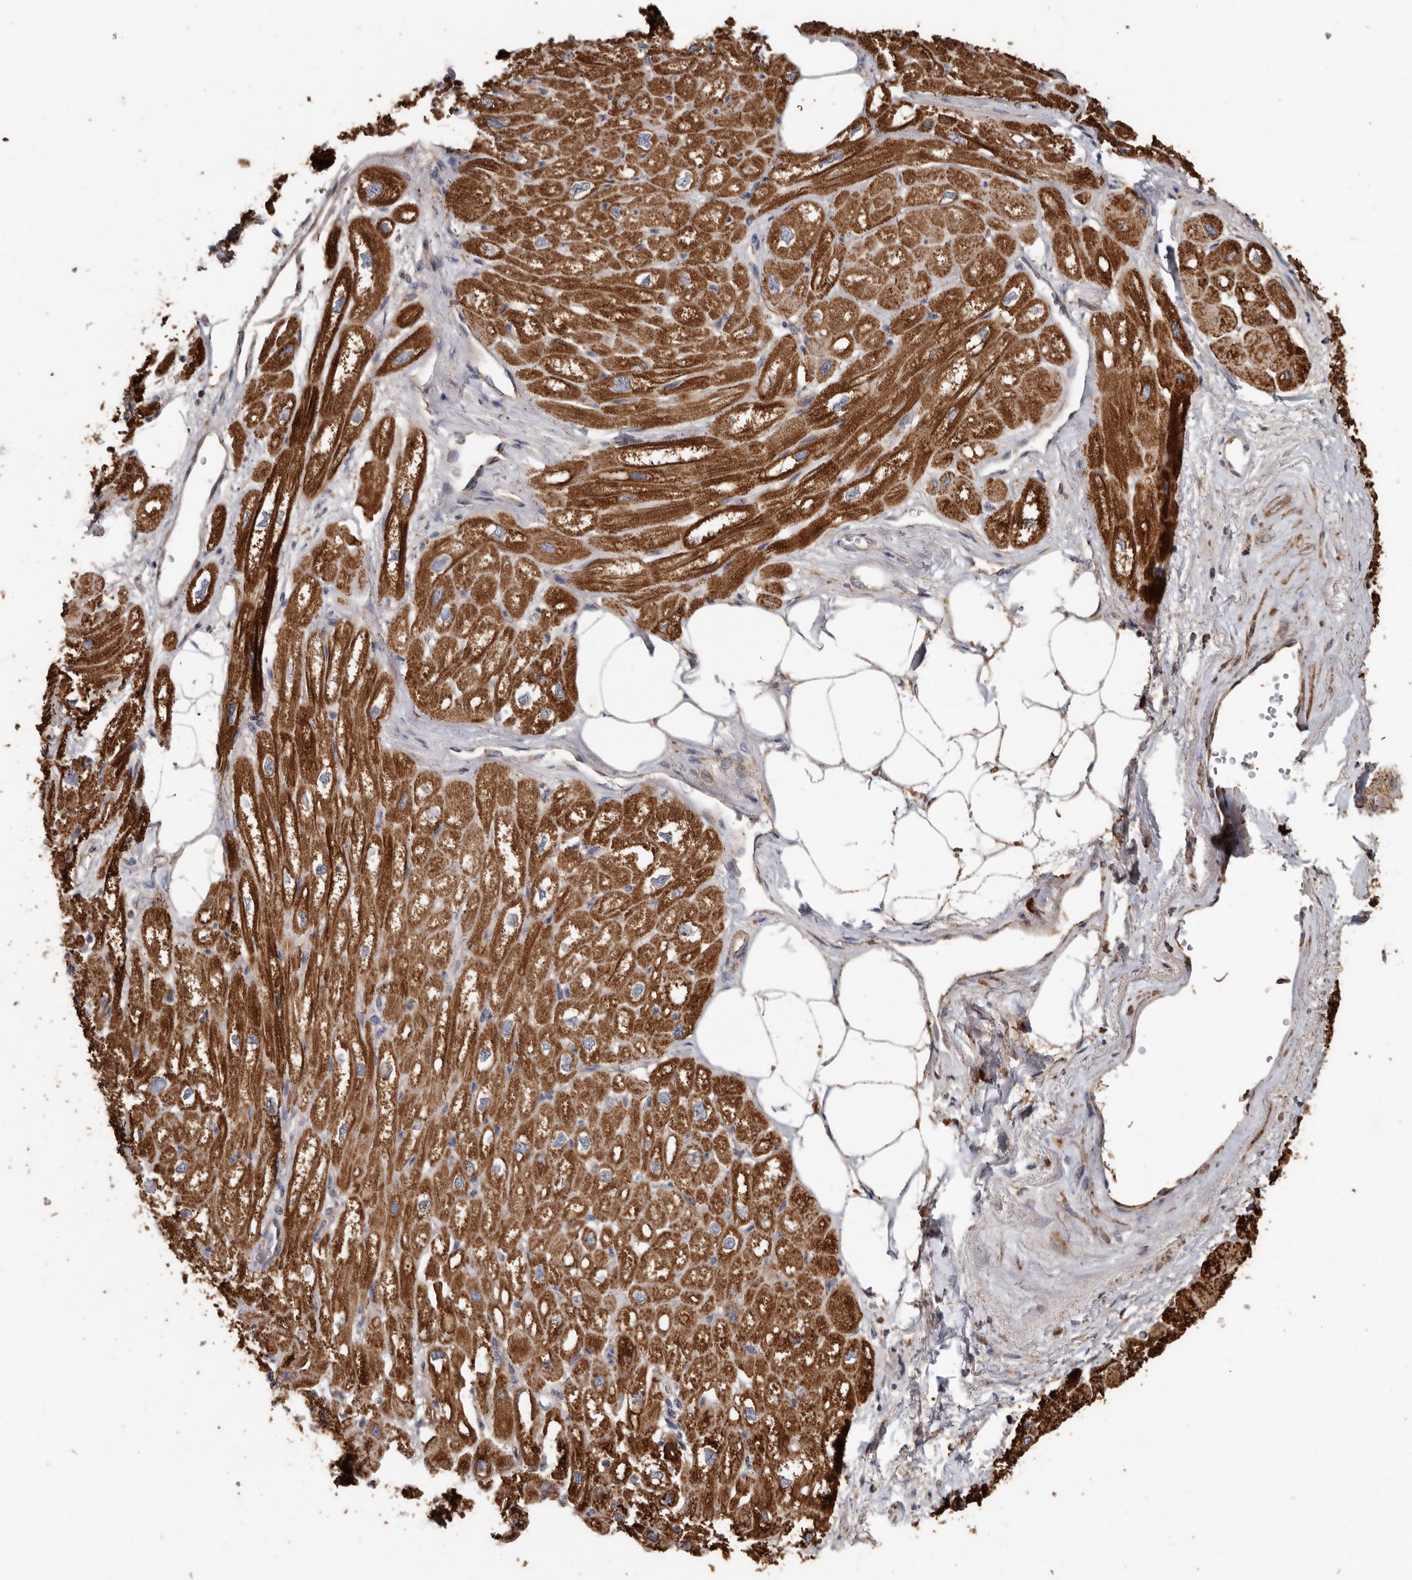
{"staining": {"intensity": "strong", "quantity": ">75%", "location": "cytoplasmic/membranous"}, "tissue": "heart muscle", "cell_type": "Cardiomyocytes", "image_type": "normal", "snomed": [{"axis": "morphology", "description": "Normal tissue, NOS"}, {"axis": "topography", "description": "Heart"}], "caption": "About >75% of cardiomyocytes in normal human heart muscle reveal strong cytoplasmic/membranous protein expression as visualized by brown immunohistochemical staining.", "gene": "OSGIN2", "patient": {"sex": "male", "age": 50}}